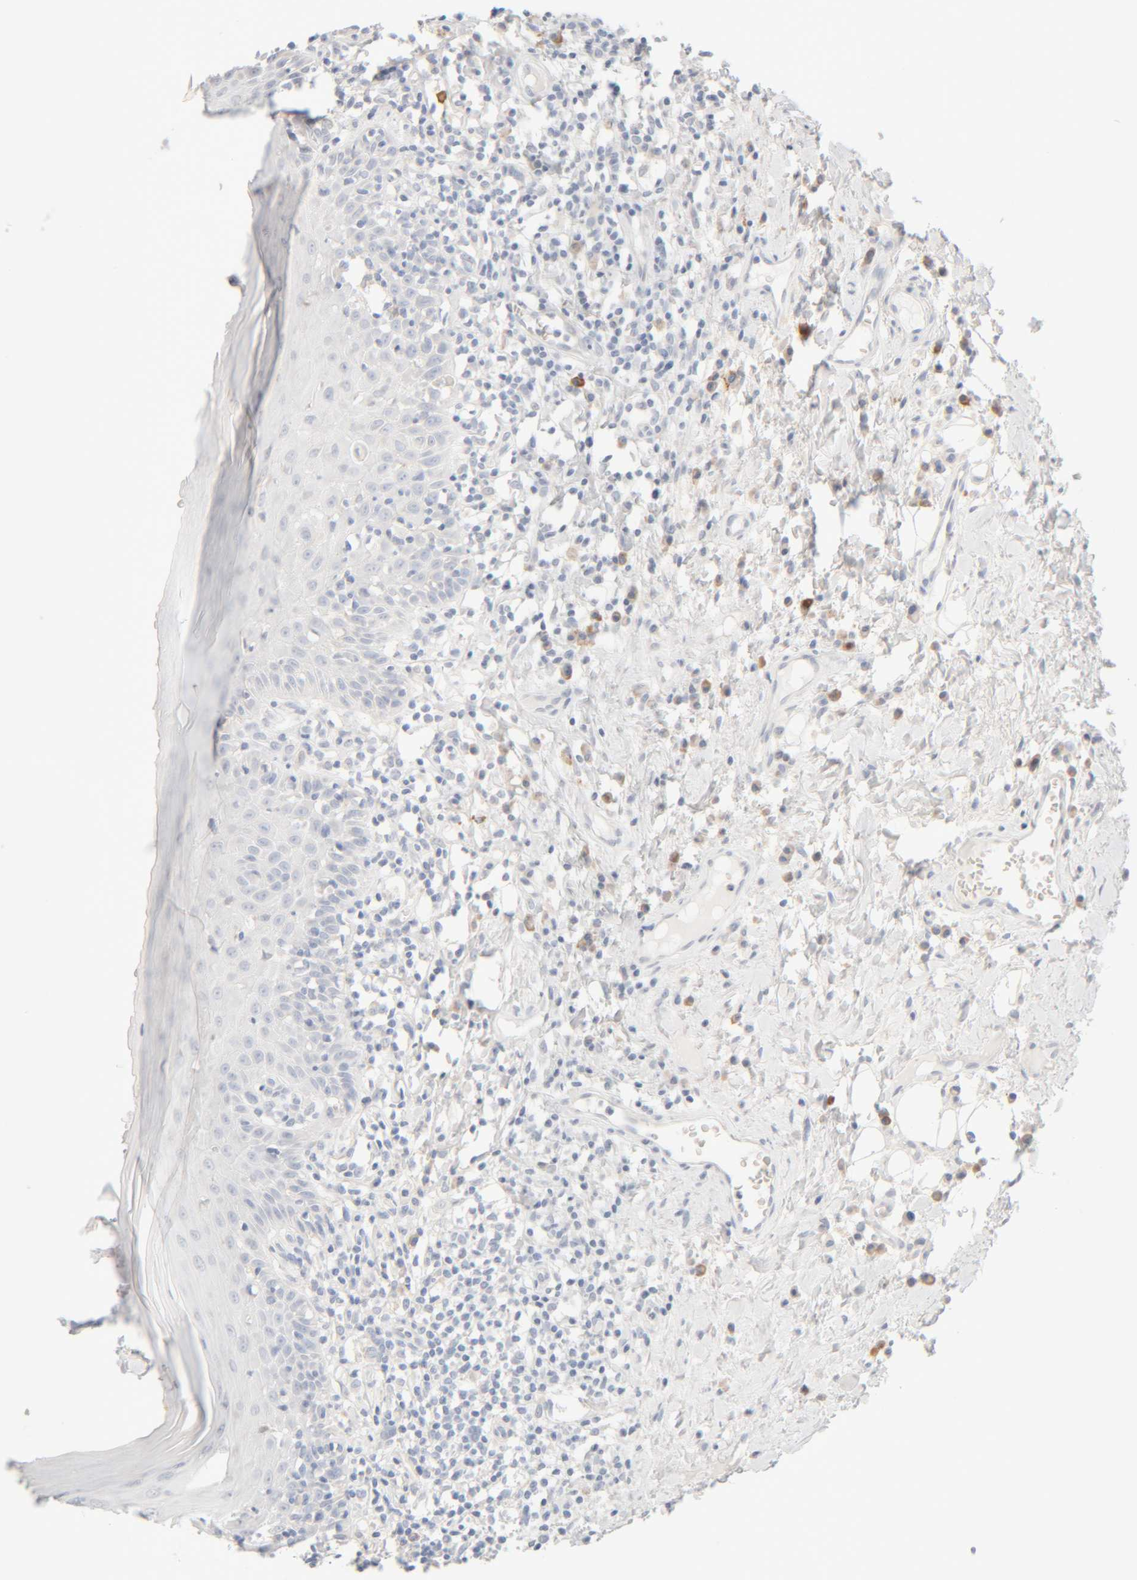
{"staining": {"intensity": "weak", "quantity": "<25%", "location": "cytoplasmic/membranous"}, "tissue": "oral mucosa", "cell_type": "Squamous epithelial cells", "image_type": "normal", "snomed": [{"axis": "morphology", "description": "Normal tissue, NOS"}, {"axis": "topography", "description": "Oral tissue"}], "caption": "Micrograph shows no protein staining in squamous epithelial cells of benign oral mucosa. (Brightfield microscopy of DAB (3,3'-diaminobenzidine) IHC at high magnification).", "gene": "RIDA", "patient": {"sex": "male", "age": 82}}